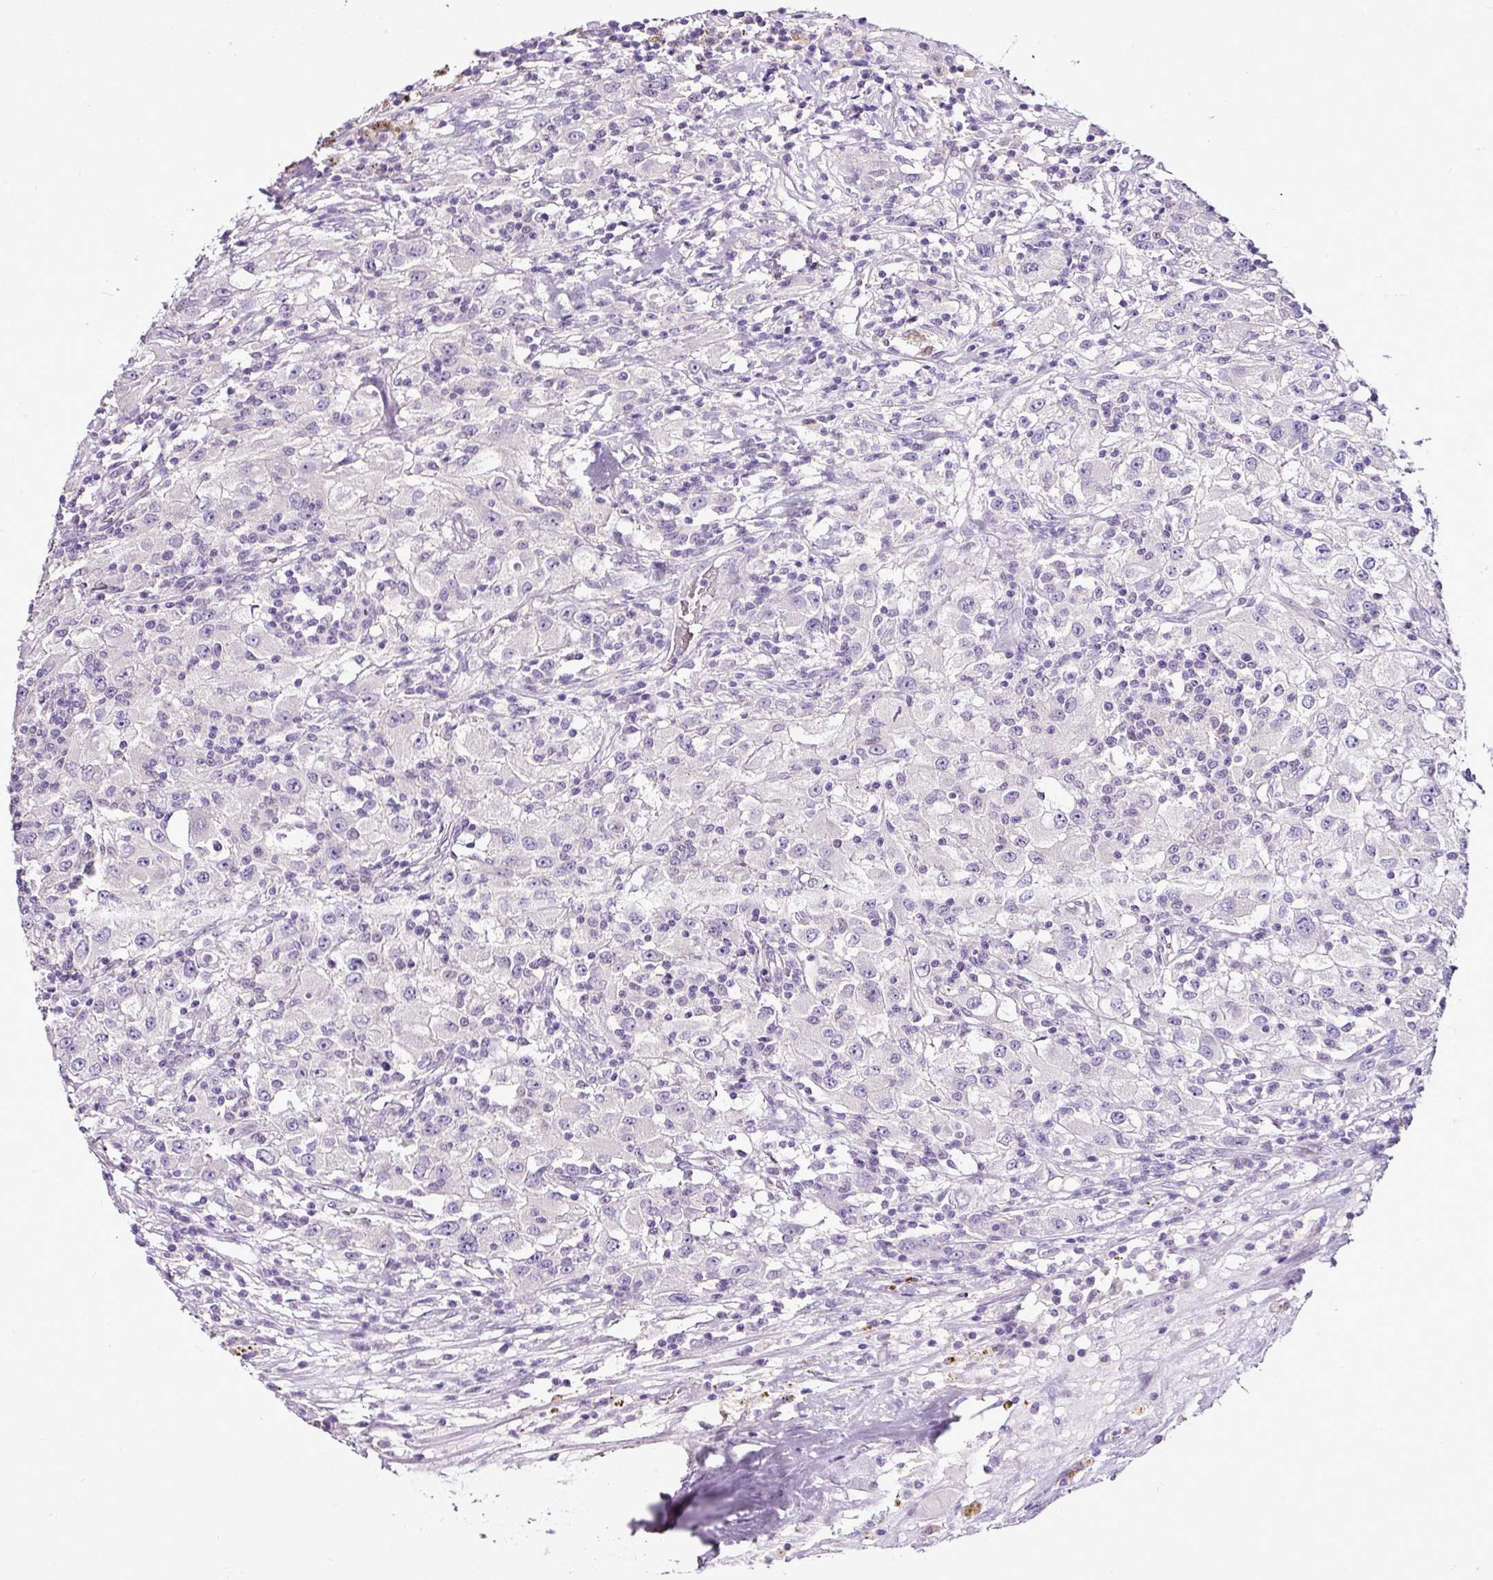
{"staining": {"intensity": "negative", "quantity": "none", "location": "none"}, "tissue": "renal cancer", "cell_type": "Tumor cells", "image_type": "cancer", "snomed": [{"axis": "morphology", "description": "Adenocarcinoma, NOS"}, {"axis": "topography", "description": "Kidney"}], "caption": "High magnification brightfield microscopy of renal cancer stained with DAB (brown) and counterstained with hematoxylin (blue): tumor cells show no significant positivity. (Immunohistochemistry (ihc), brightfield microscopy, high magnification).", "gene": "ESR1", "patient": {"sex": "female", "age": 67}}